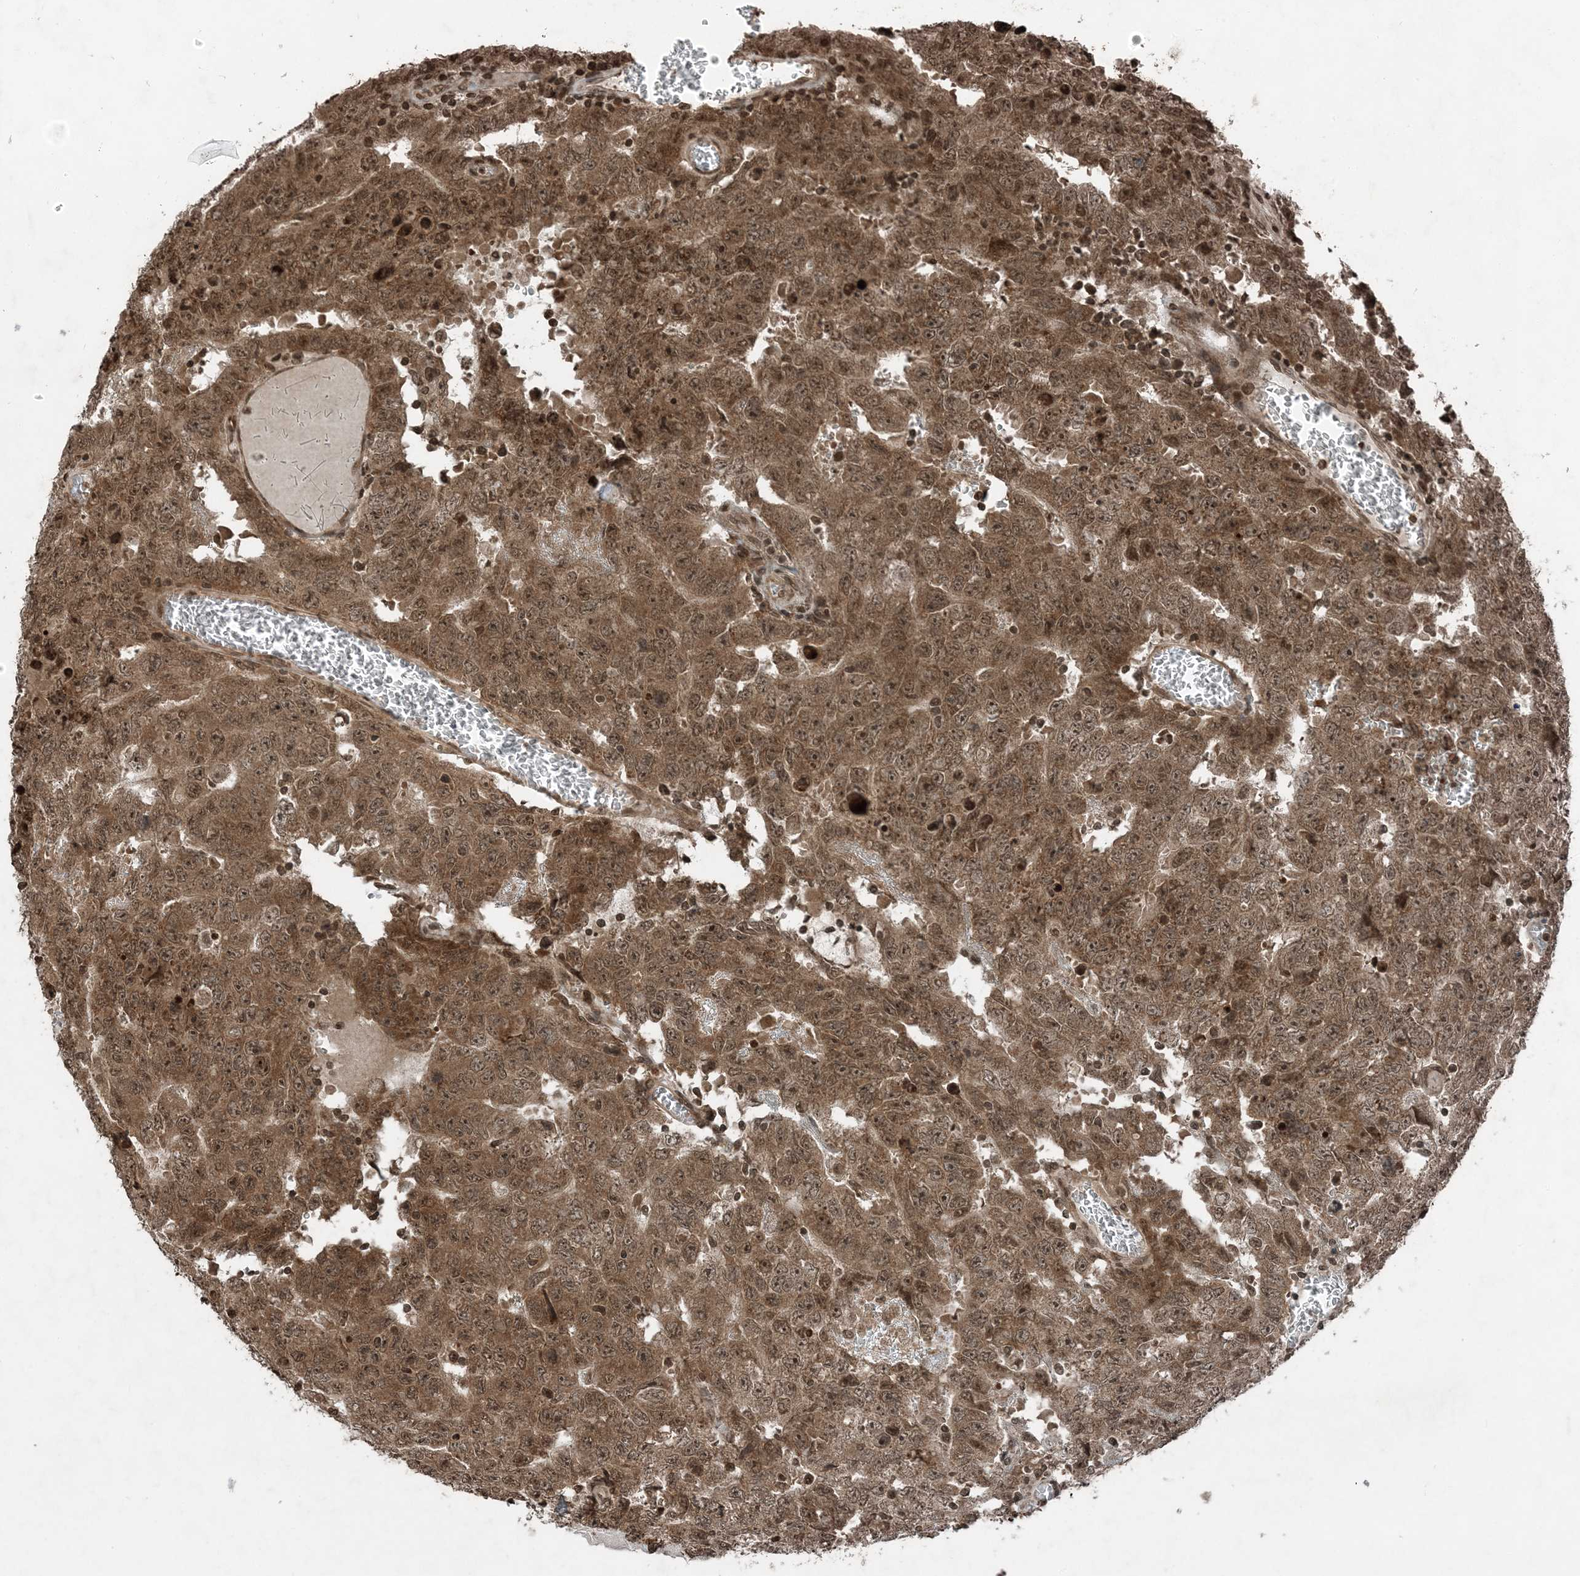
{"staining": {"intensity": "moderate", "quantity": ">75%", "location": "cytoplasmic/membranous,nuclear"}, "tissue": "testis cancer", "cell_type": "Tumor cells", "image_type": "cancer", "snomed": [{"axis": "morphology", "description": "Carcinoma, Embryonal, NOS"}, {"axis": "topography", "description": "Testis"}], "caption": "Testis embryonal carcinoma was stained to show a protein in brown. There is medium levels of moderate cytoplasmic/membranous and nuclear staining in about >75% of tumor cells. Nuclei are stained in blue.", "gene": "ZFAND2B", "patient": {"sex": "male", "age": 26}}